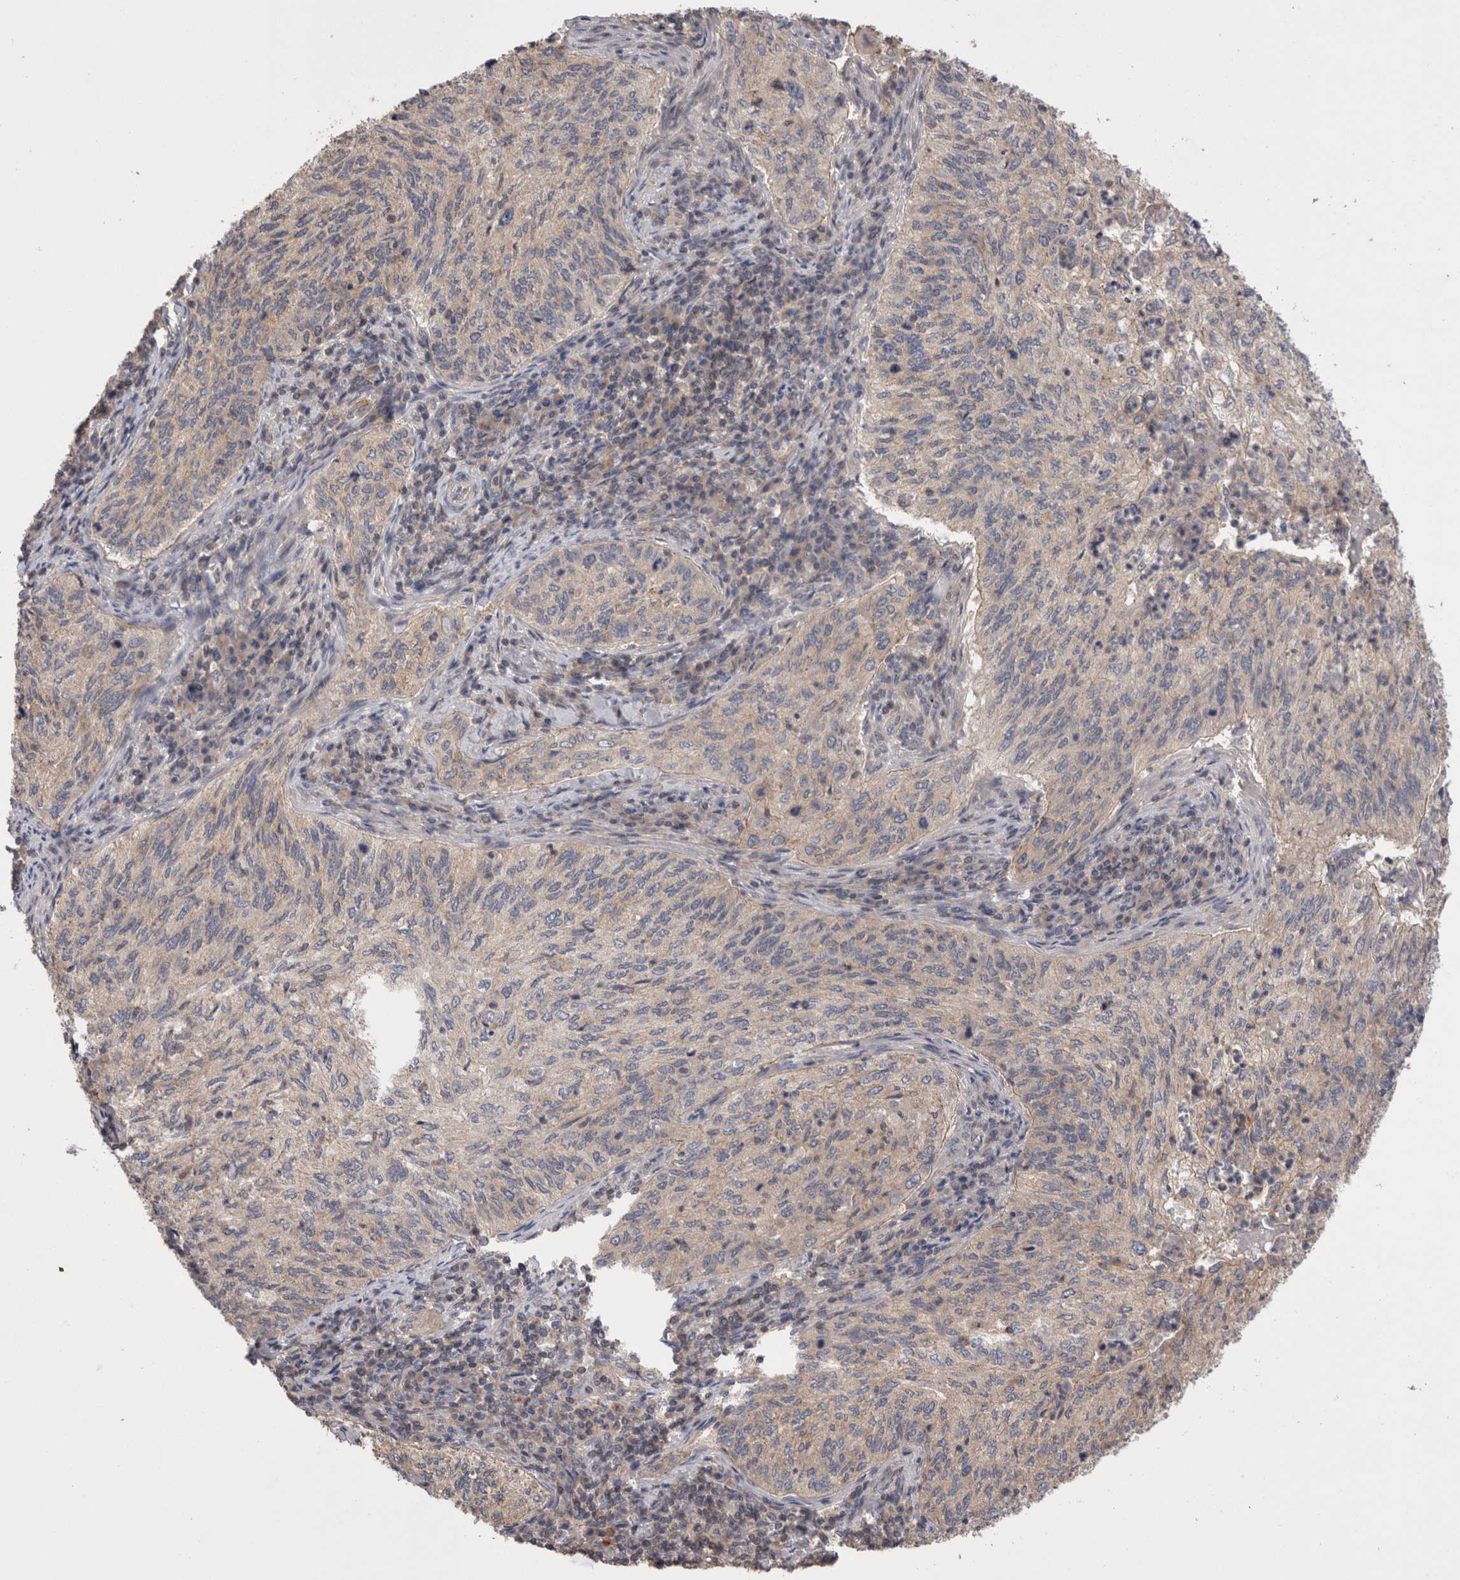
{"staining": {"intensity": "weak", "quantity": ">75%", "location": "cytoplasmic/membranous"}, "tissue": "cervical cancer", "cell_type": "Tumor cells", "image_type": "cancer", "snomed": [{"axis": "morphology", "description": "Squamous cell carcinoma, NOS"}, {"axis": "topography", "description": "Cervix"}], "caption": "An IHC histopathology image of tumor tissue is shown. Protein staining in brown shows weak cytoplasmic/membranous positivity in squamous cell carcinoma (cervical) within tumor cells.", "gene": "OTOR", "patient": {"sex": "female", "age": 30}}